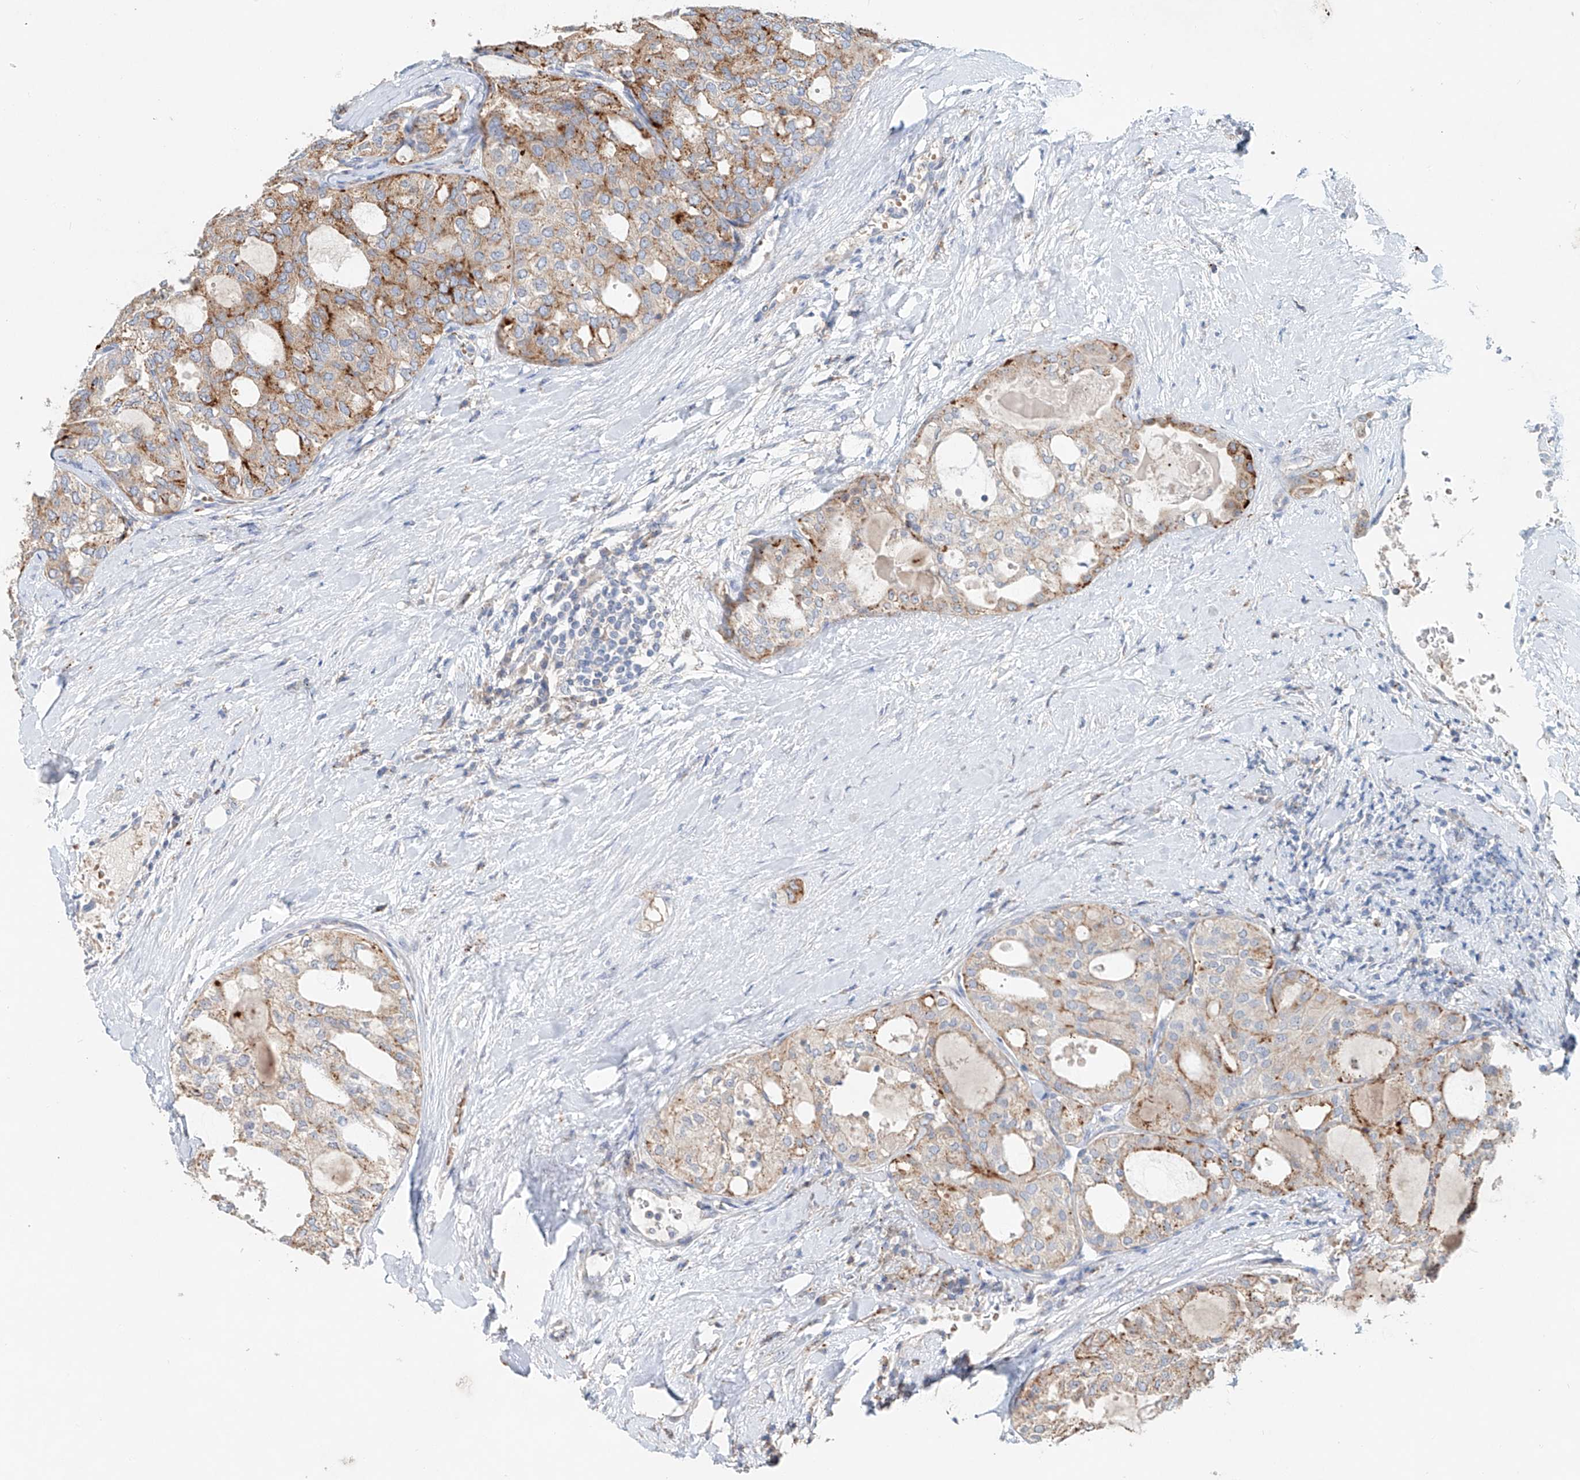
{"staining": {"intensity": "moderate", "quantity": "<25%", "location": "cytoplasmic/membranous"}, "tissue": "thyroid cancer", "cell_type": "Tumor cells", "image_type": "cancer", "snomed": [{"axis": "morphology", "description": "Follicular adenoma carcinoma, NOS"}, {"axis": "topography", "description": "Thyroid gland"}], "caption": "IHC image of neoplastic tissue: human thyroid follicular adenoma carcinoma stained using immunohistochemistry reveals low levels of moderate protein expression localized specifically in the cytoplasmic/membranous of tumor cells, appearing as a cytoplasmic/membranous brown color.", "gene": "TRIM47", "patient": {"sex": "male", "age": 75}}